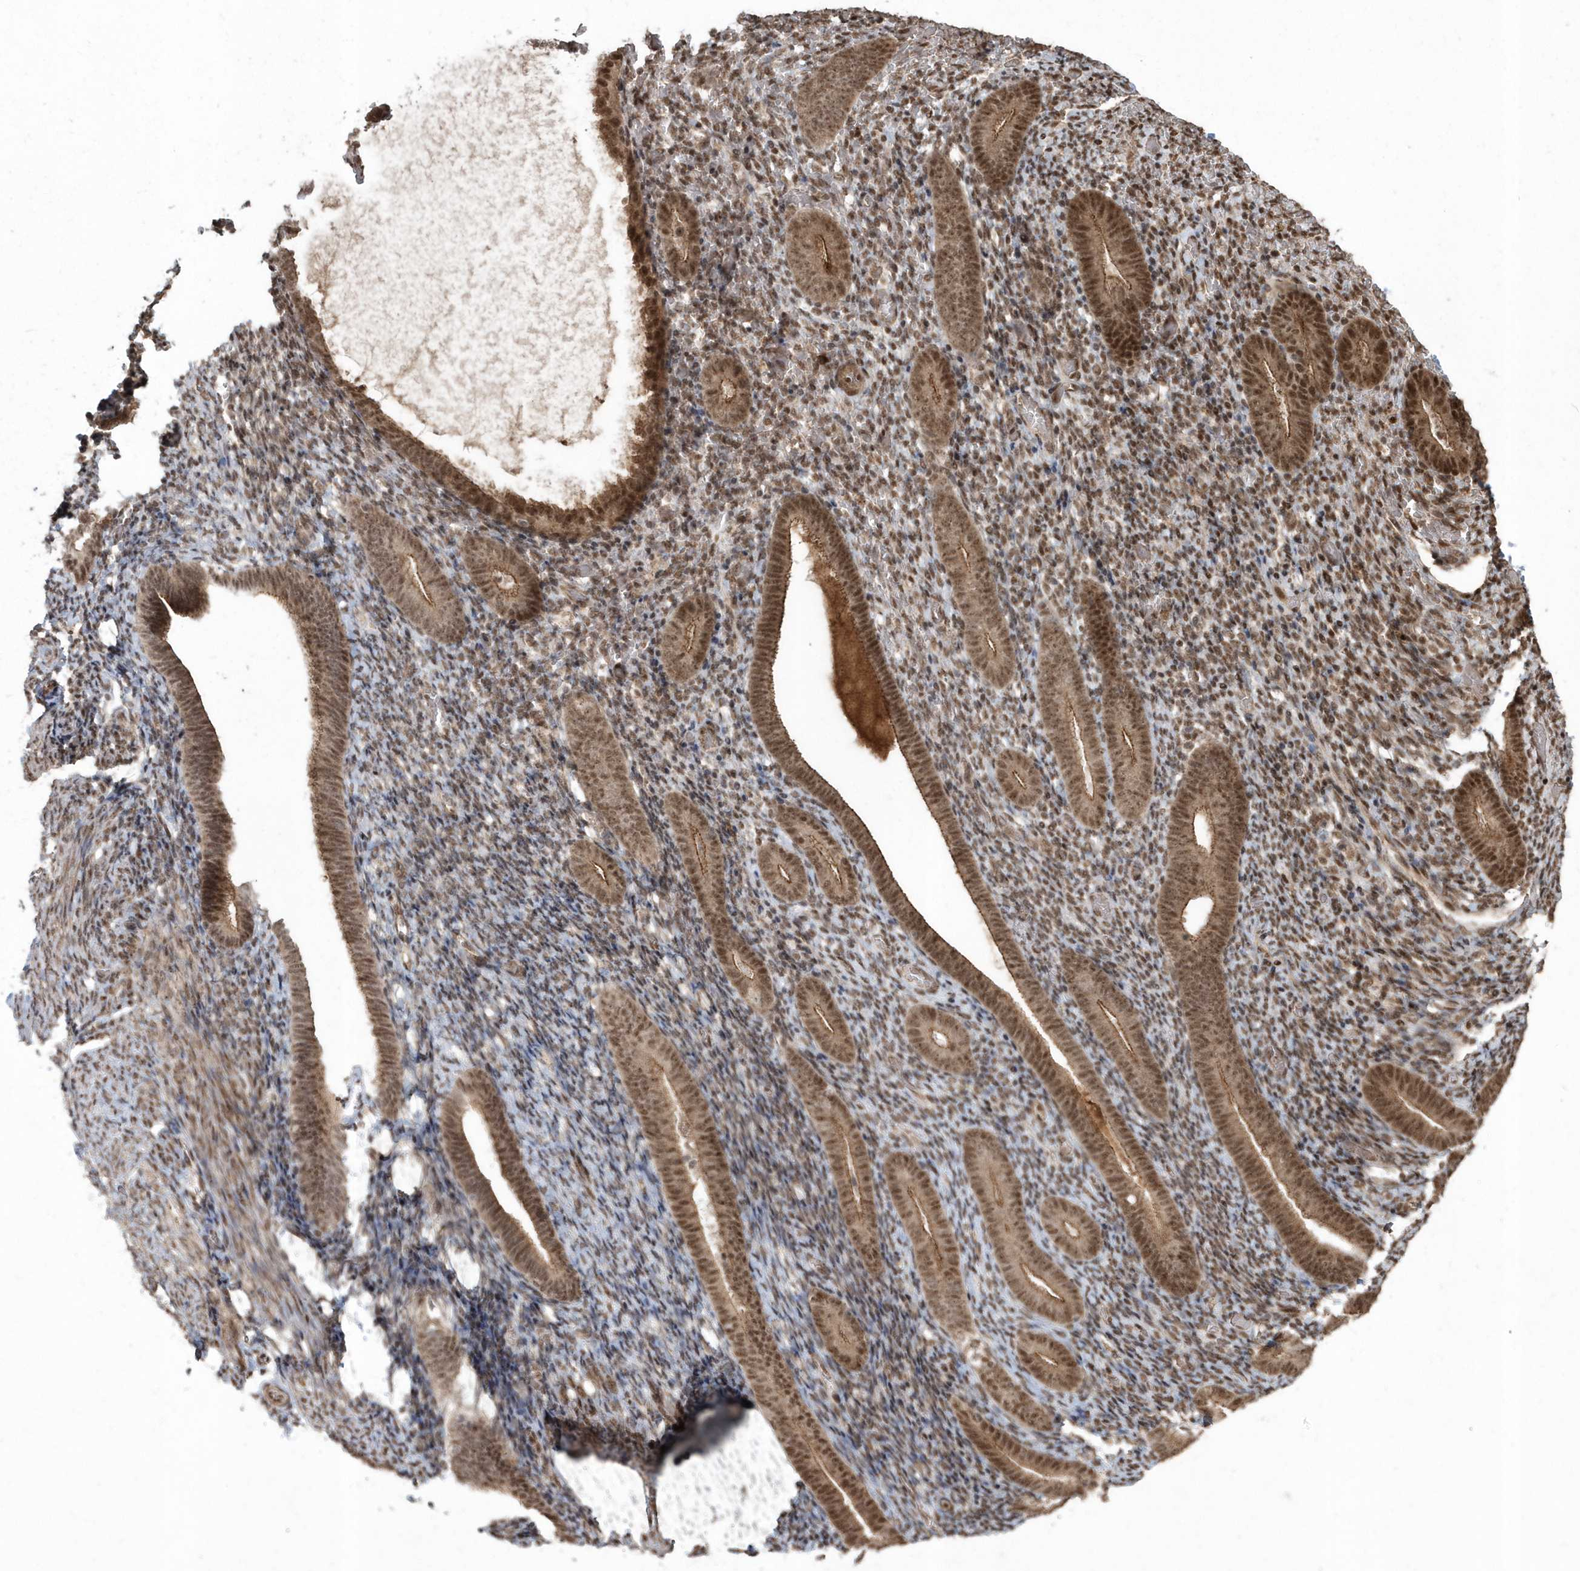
{"staining": {"intensity": "moderate", "quantity": "25%-75%", "location": "cytoplasmic/membranous,nuclear"}, "tissue": "endometrium", "cell_type": "Cells in endometrial stroma", "image_type": "normal", "snomed": [{"axis": "morphology", "description": "Normal tissue, NOS"}, {"axis": "topography", "description": "Endometrium"}], "caption": "Protein expression analysis of benign endometrium demonstrates moderate cytoplasmic/membranous,nuclear positivity in about 25%-75% of cells in endometrial stroma. Nuclei are stained in blue.", "gene": "EPB41L4A", "patient": {"sex": "female", "age": 51}}